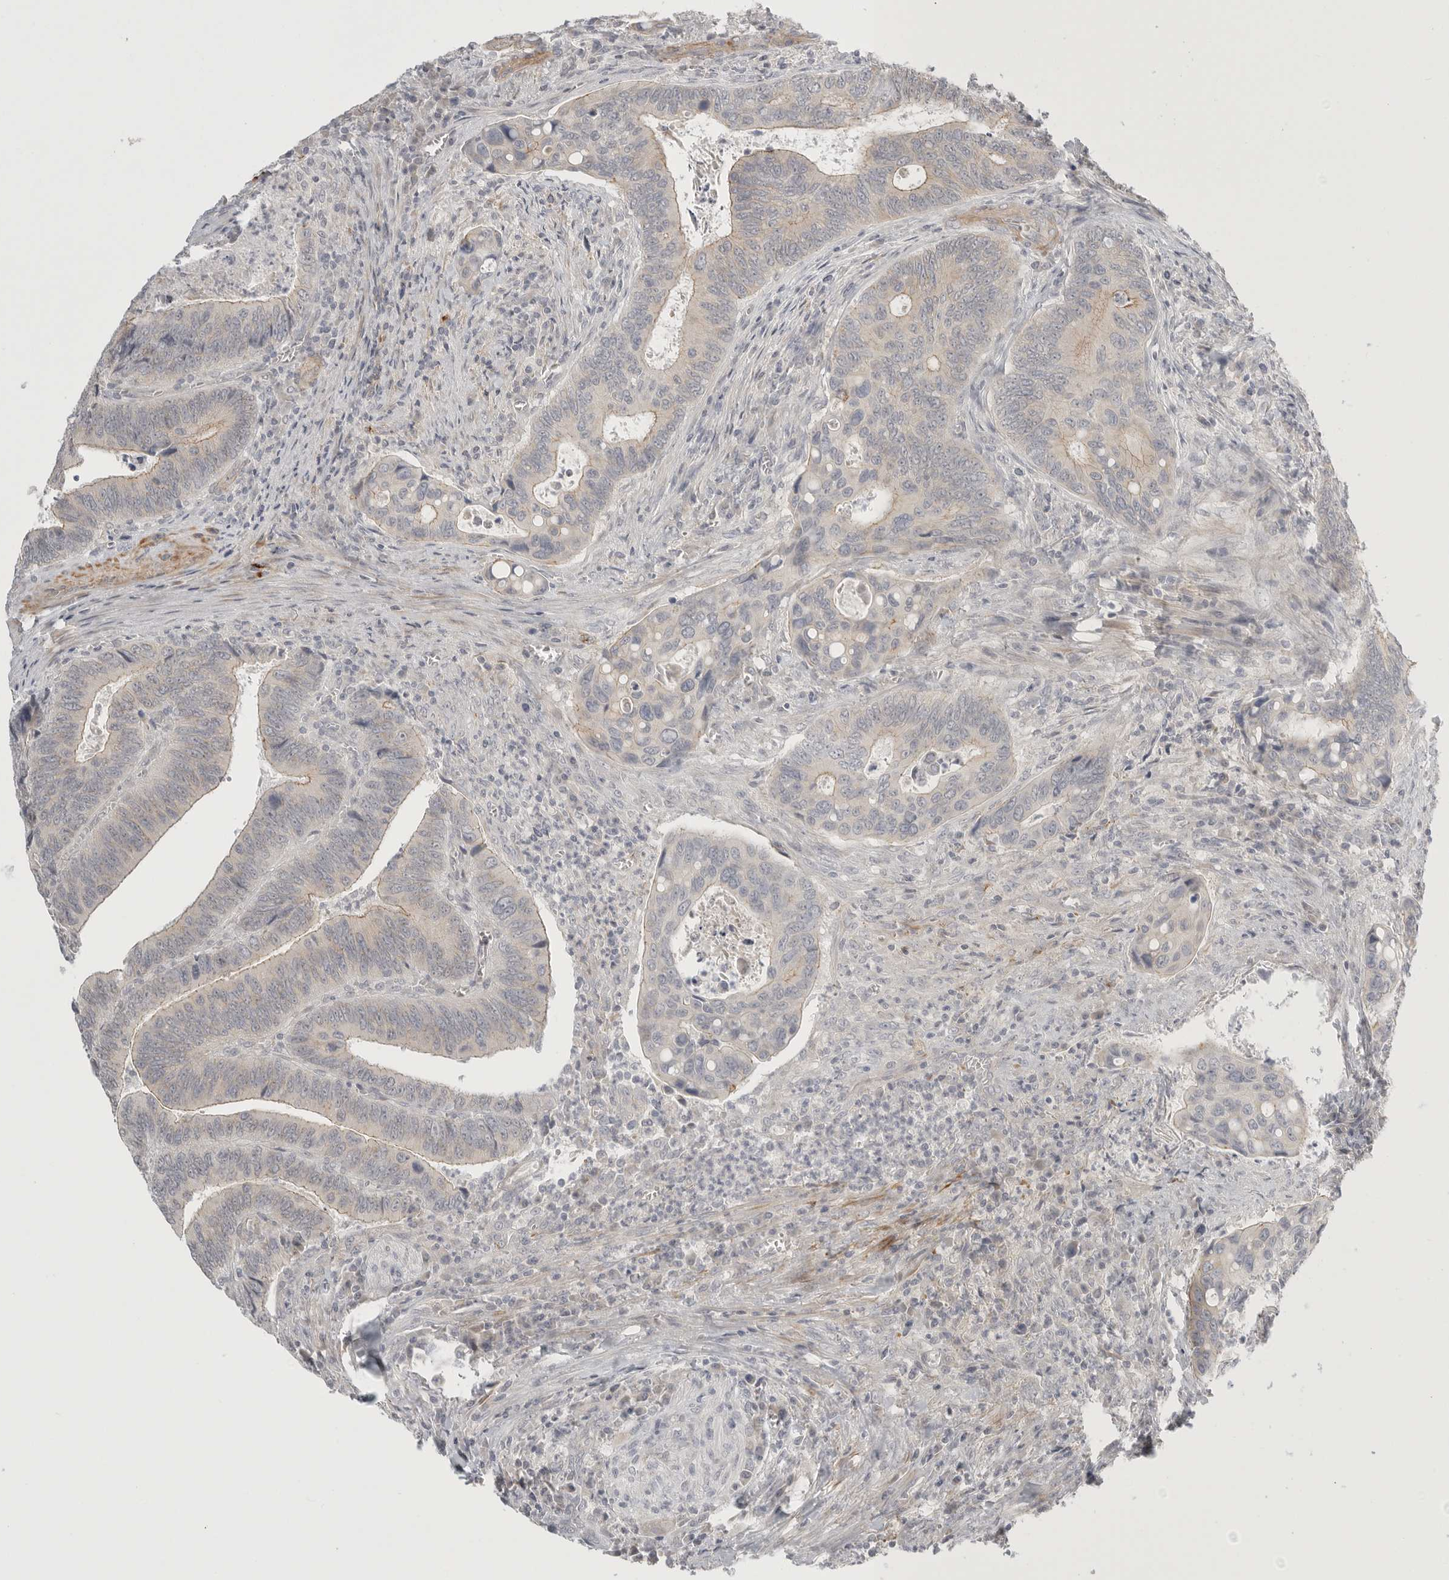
{"staining": {"intensity": "weak", "quantity": "<25%", "location": "cytoplasmic/membranous"}, "tissue": "colorectal cancer", "cell_type": "Tumor cells", "image_type": "cancer", "snomed": [{"axis": "morphology", "description": "Inflammation, NOS"}, {"axis": "morphology", "description": "Adenocarcinoma, NOS"}, {"axis": "topography", "description": "Colon"}], "caption": "This is an immunohistochemistry (IHC) micrograph of colorectal cancer (adenocarcinoma). There is no expression in tumor cells.", "gene": "STAB2", "patient": {"sex": "male", "age": 72}}